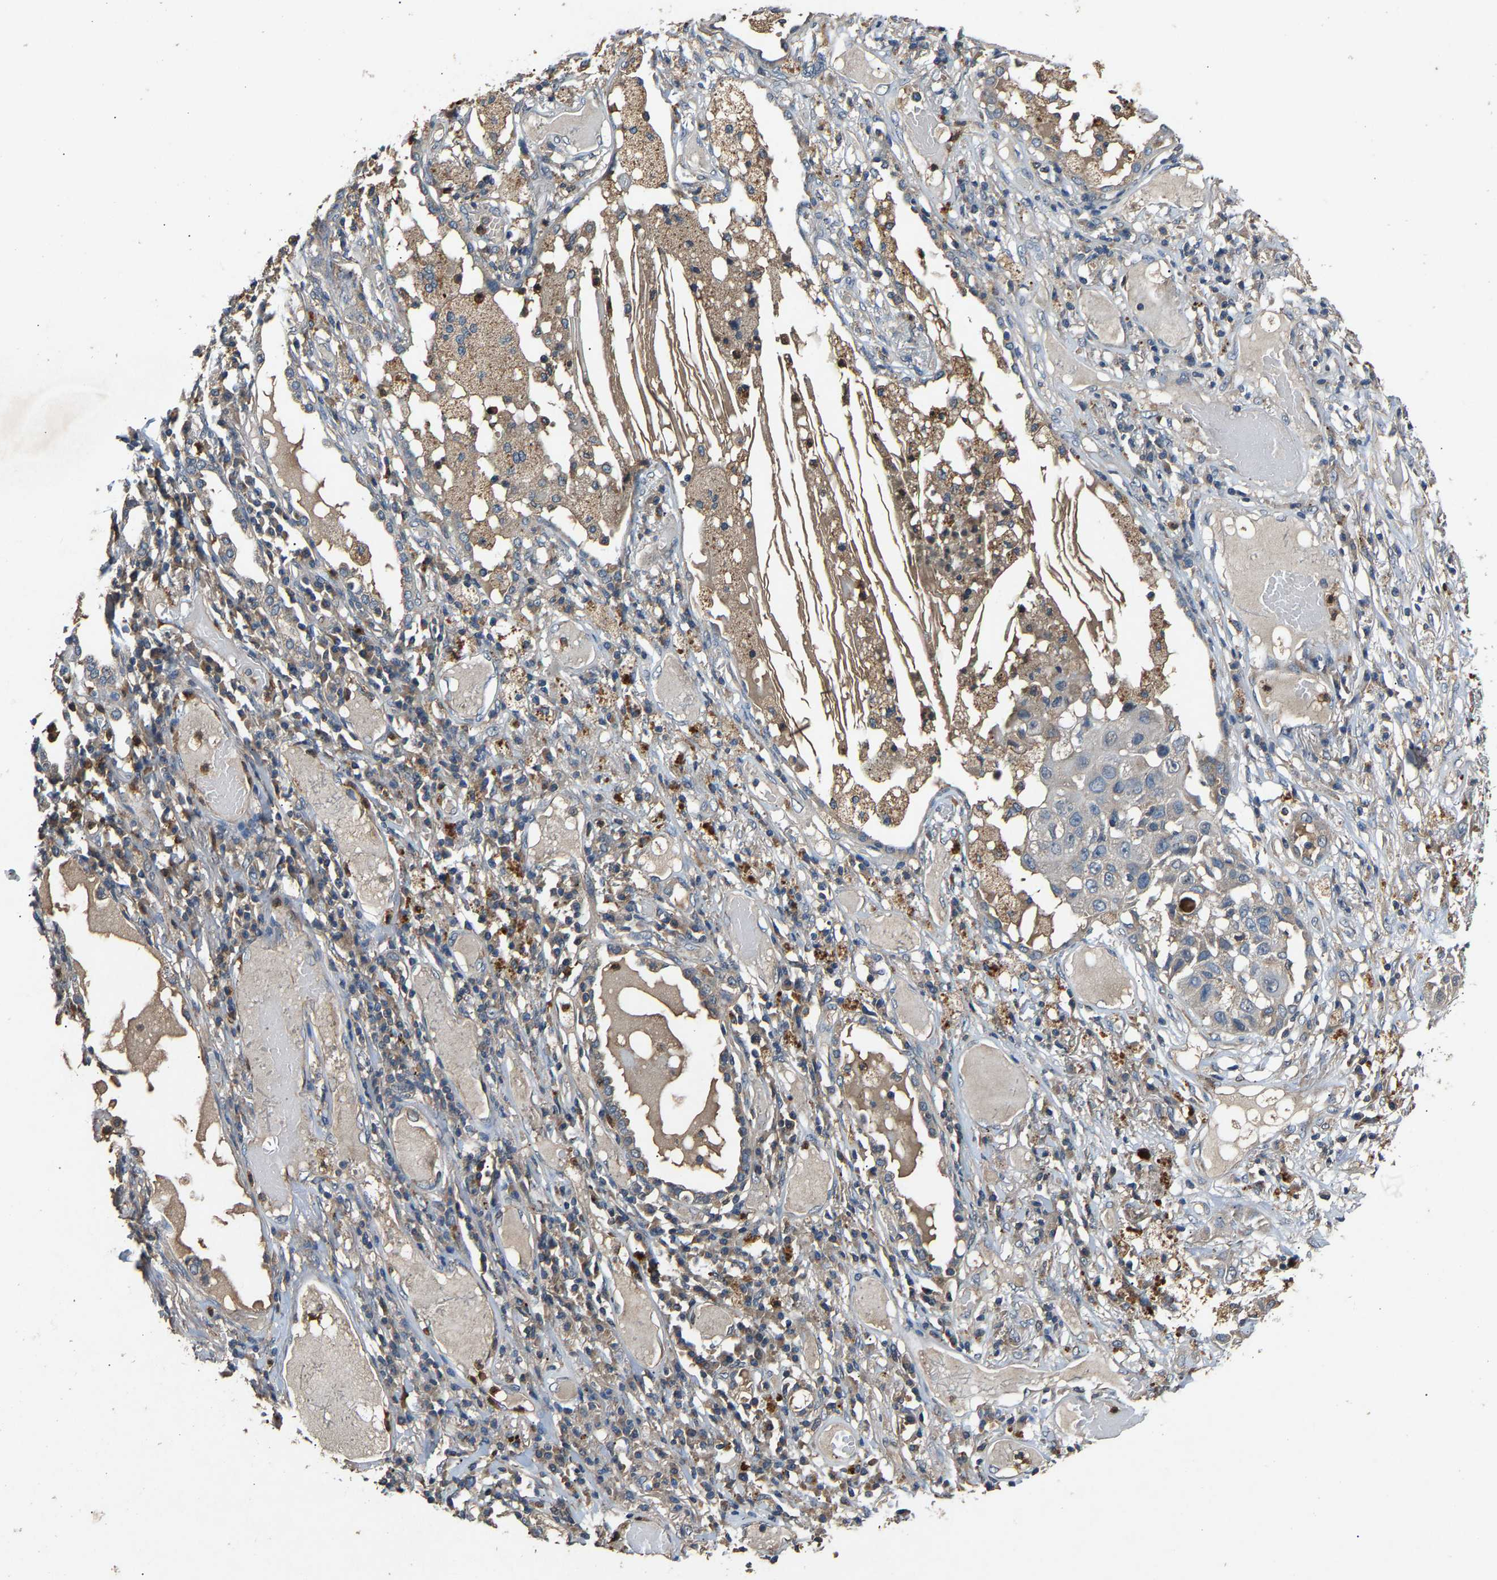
{"staining": {"intensity": "negative", "quantity": "none", "location": "none"}, "tissue": "lung cancer", "cell_type": "Tumor cells", "image_type": "cancer", "snomed": [{"axis": "morphology", "description": "Squamous cell carcinoma, NOS"}, {"axis": "topography", "description": "Lung"}], "caption": "Immunohistochemistry photomicrograph of neoplastic tissue: lung cancer (squamous cell carcinoma) stained with DAB displays no significant protein expression in tumor cells.", "gene": "PPID", "patient": {"sex": "male", "age": 71}}